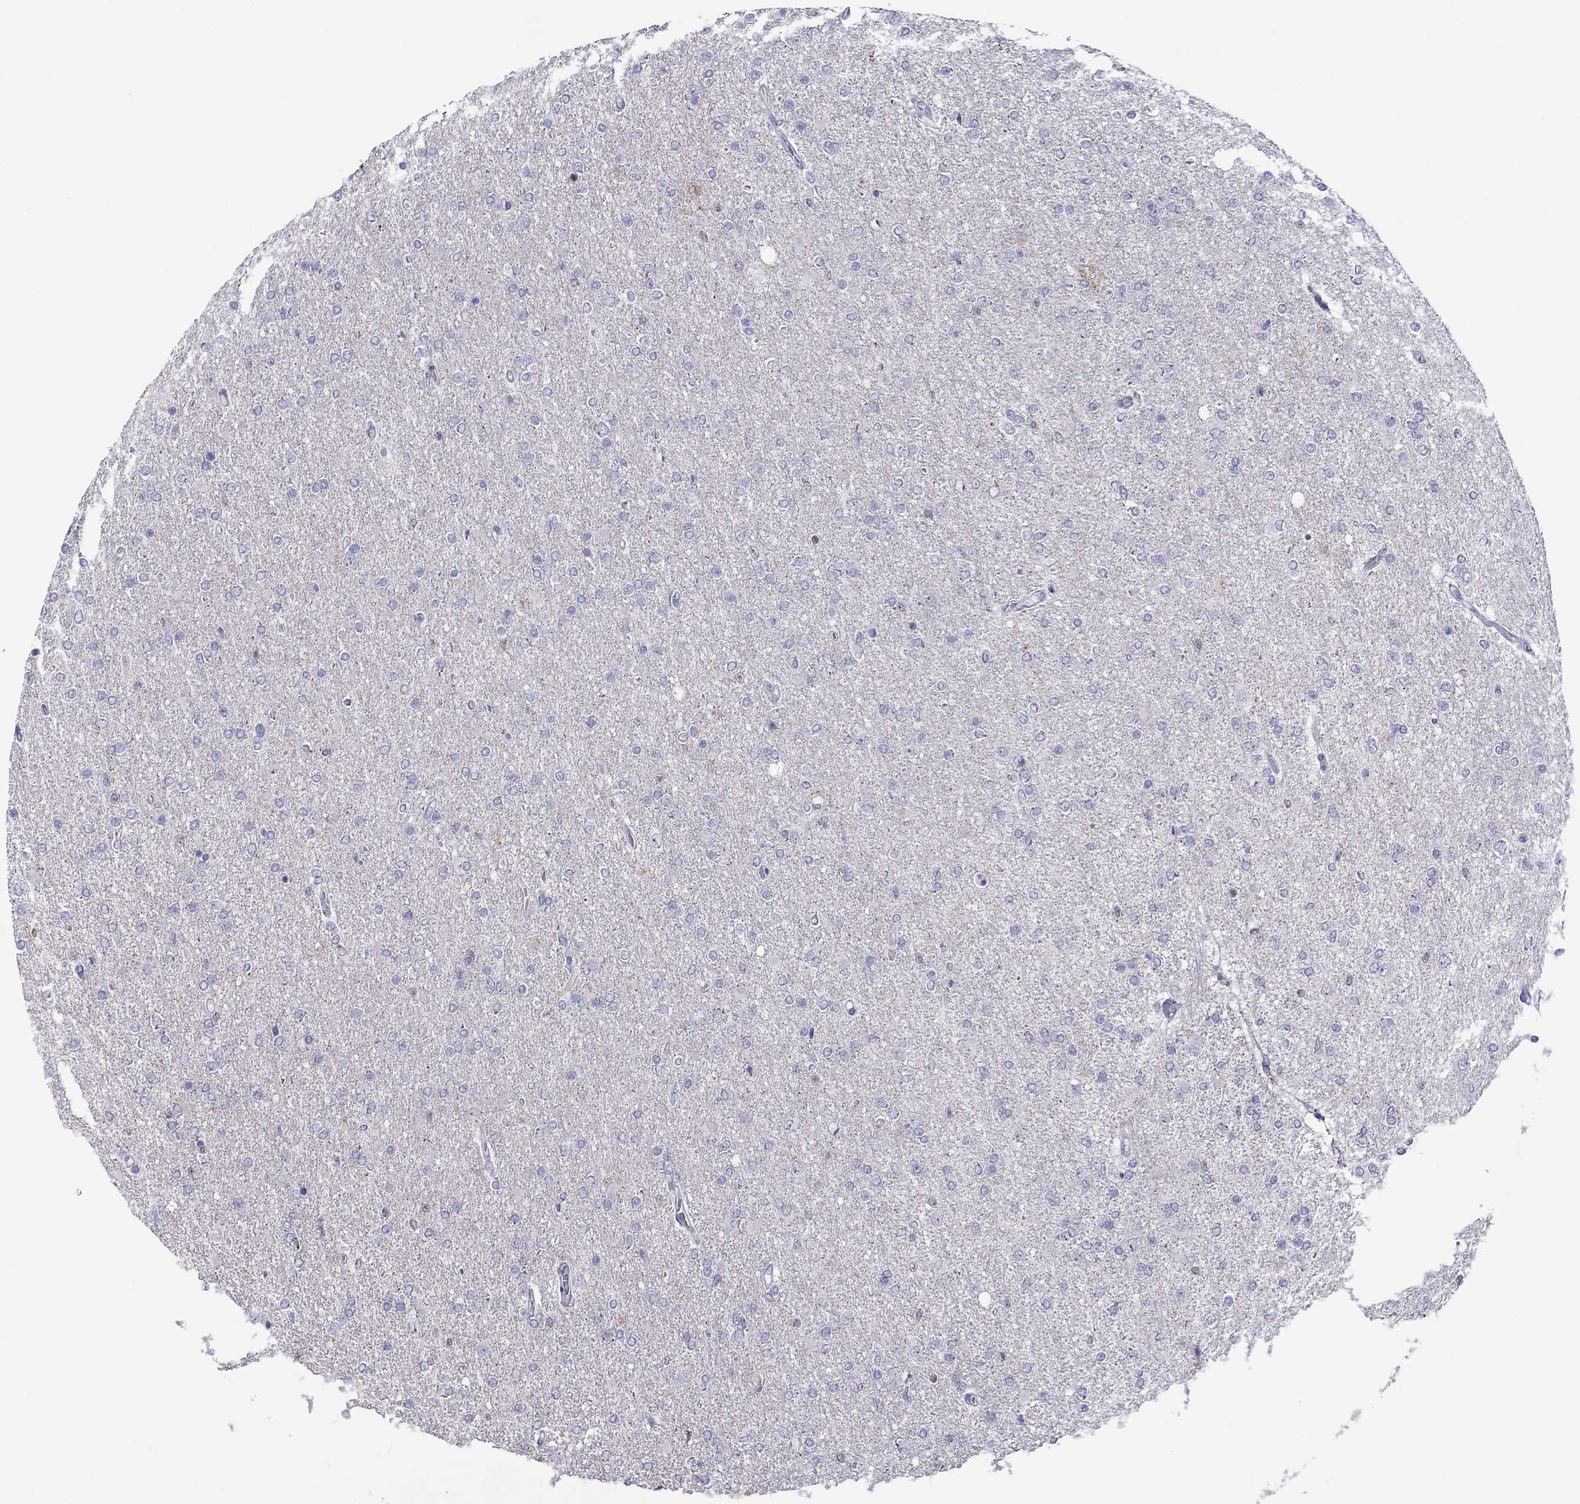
{"staining": {"intensity": "negative", "quantity": "none", "location": "none"}, "tissue": "glioma", "cell_type": "Tumor cells", "image_type": "cancer", "snomed": [{"axis": "morphology", "description": "Glioma, malignant, High grade"}, {"axis": "topography", "description": "Cerebral cortex"}], "caption": "The micrograph displays no significant staining in tumor cells of glioma. (Stains: DAB (3,3'-diaminobenzidine) immunohistochemistry with hematoxylin counter stain, Microscopy: brightfield microscopy at high magnification).", "gene": "MPZ", "patient": {"sex": "male", "age": 70}}